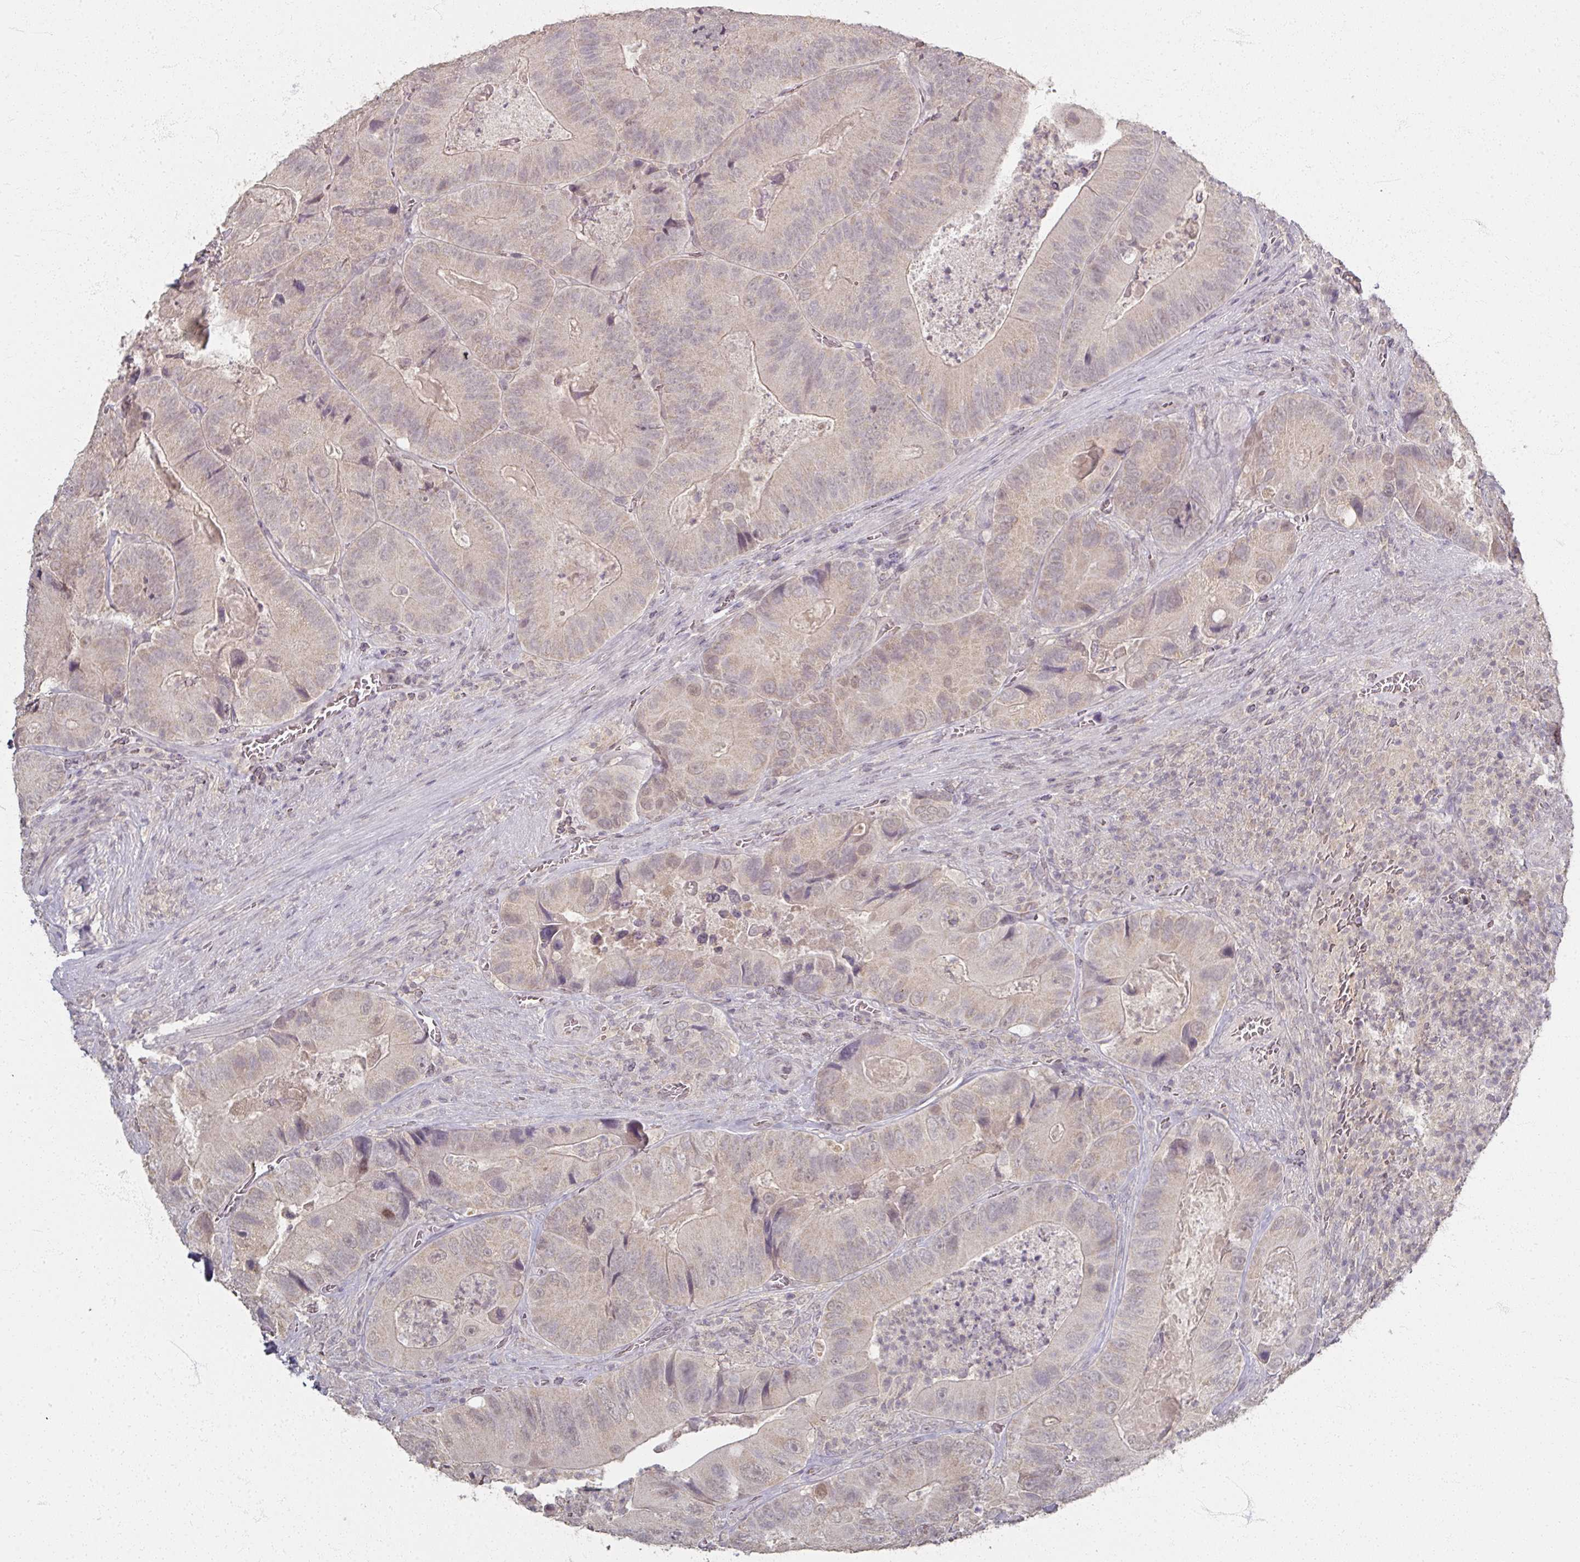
{"staining": {"intensity": "negative", "quantity": "none", "location": "none"}, "tissue": "colorectal cancer", "cell_type": "Tumor cells", "image_type": "cancer", "snomed": [{"axis": "morphology", "description": "Adenocarcinoma, NOS"}, {"axis": "topography", "description": "Colon"}], "caption": "Colorectal cancer (adenocarcinoma) stained for a protein using IHC reveals no staining tumor cells.", "gene": "SOX11", "patient": {"sex": "female", "age": 86}}